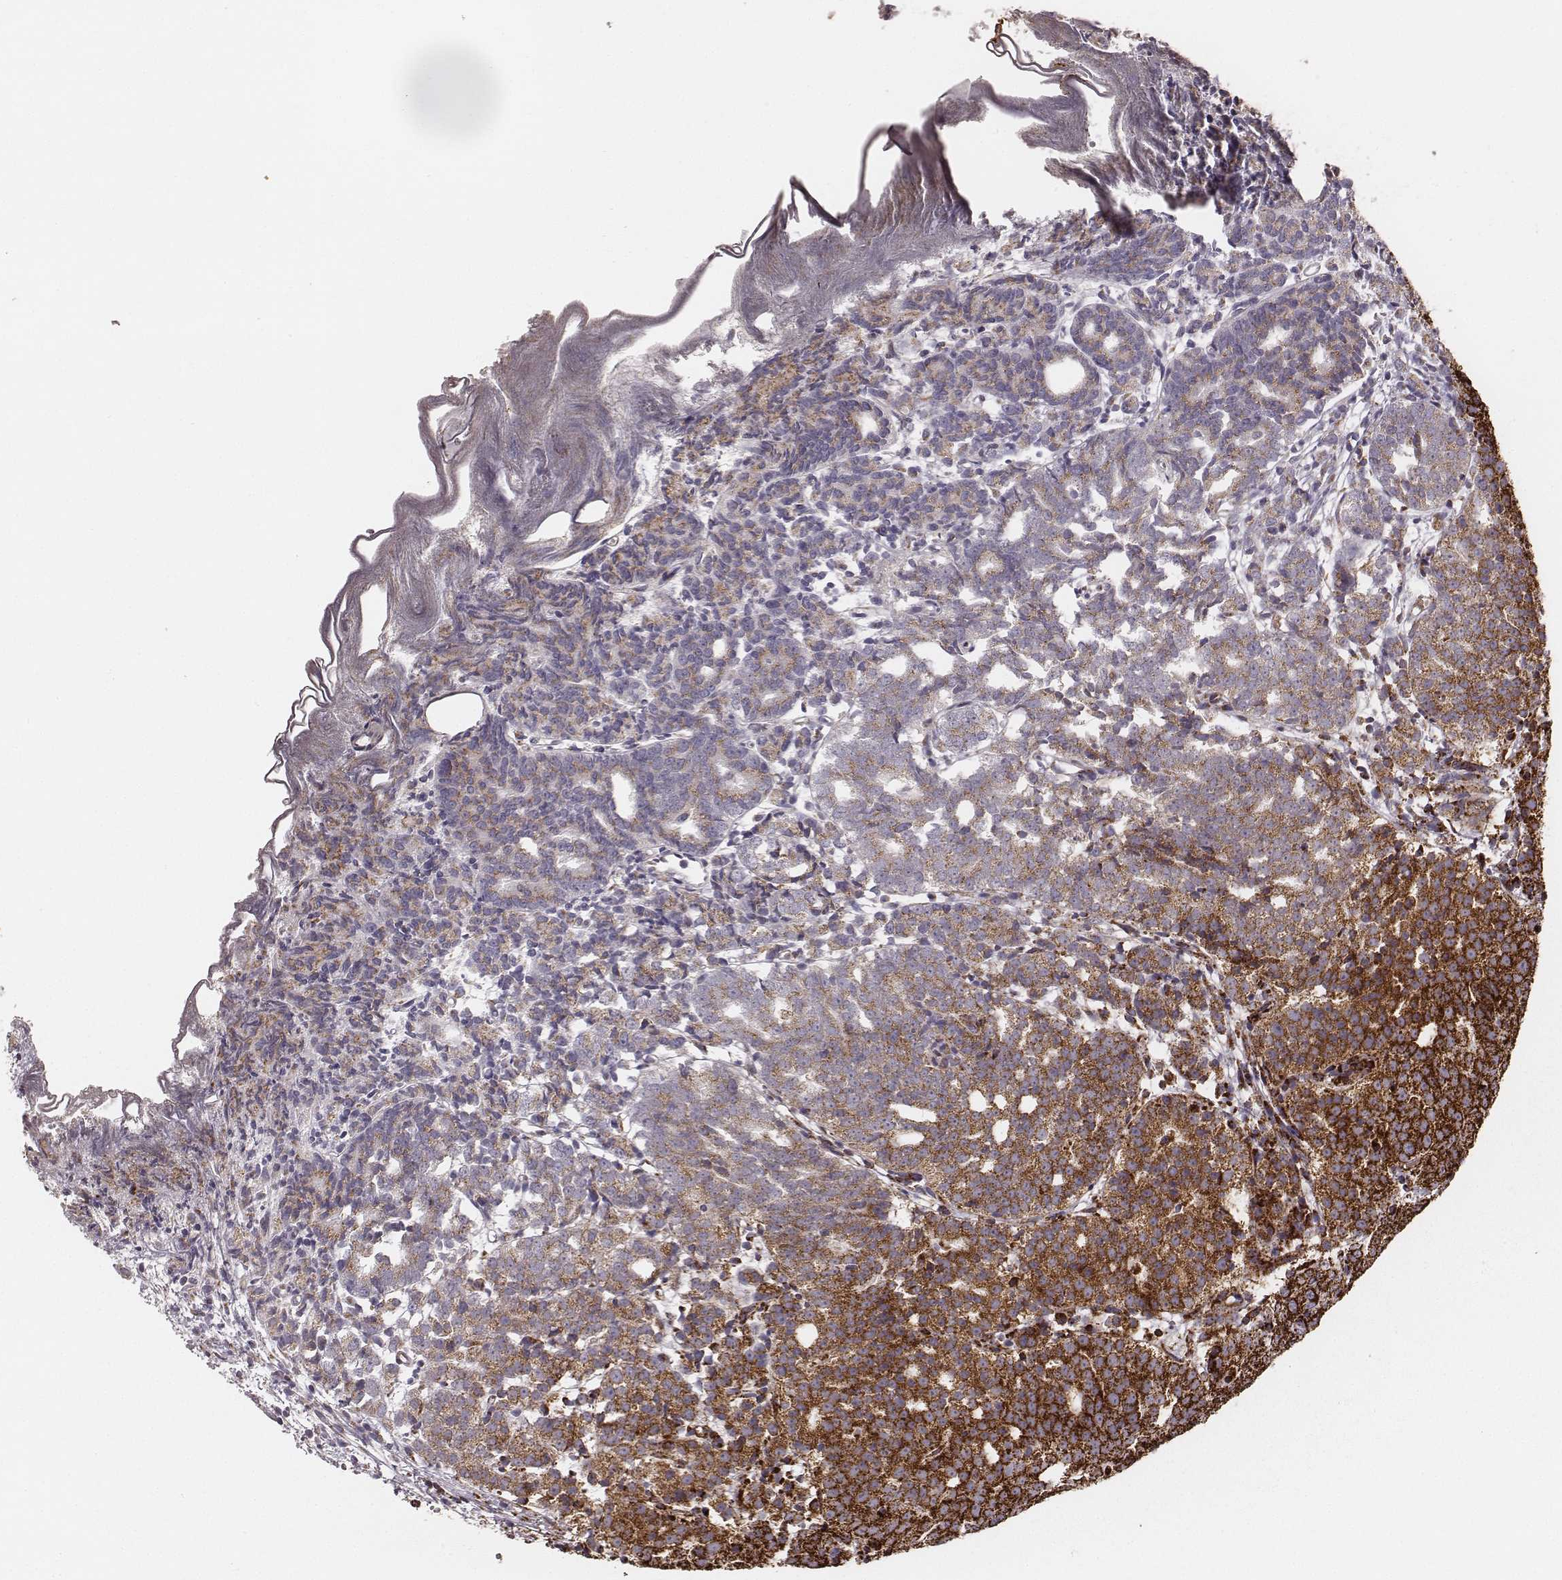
{"staining": {"intensity": "strong", "quantity": ">75%", "location": "cytoplasmic/membranous"}, "tissue": "prostate cancer", "cell_type": "Tumor cells", "image_type": "cancer", "snomed": [{"axis": "morphology", "description": "Adenocarcinoma, High grade"}, {"axis": "topography", "description": "Prostate"}], "caption": "Brown immunohistochemical staining in prostate high-grade adenocarcinoma demonstrates strong cytoplasmic/membranous positivity in about >75% of tumor cells.", "gene": "TUFM", "patient": {"sex": "male", "age": 53}}